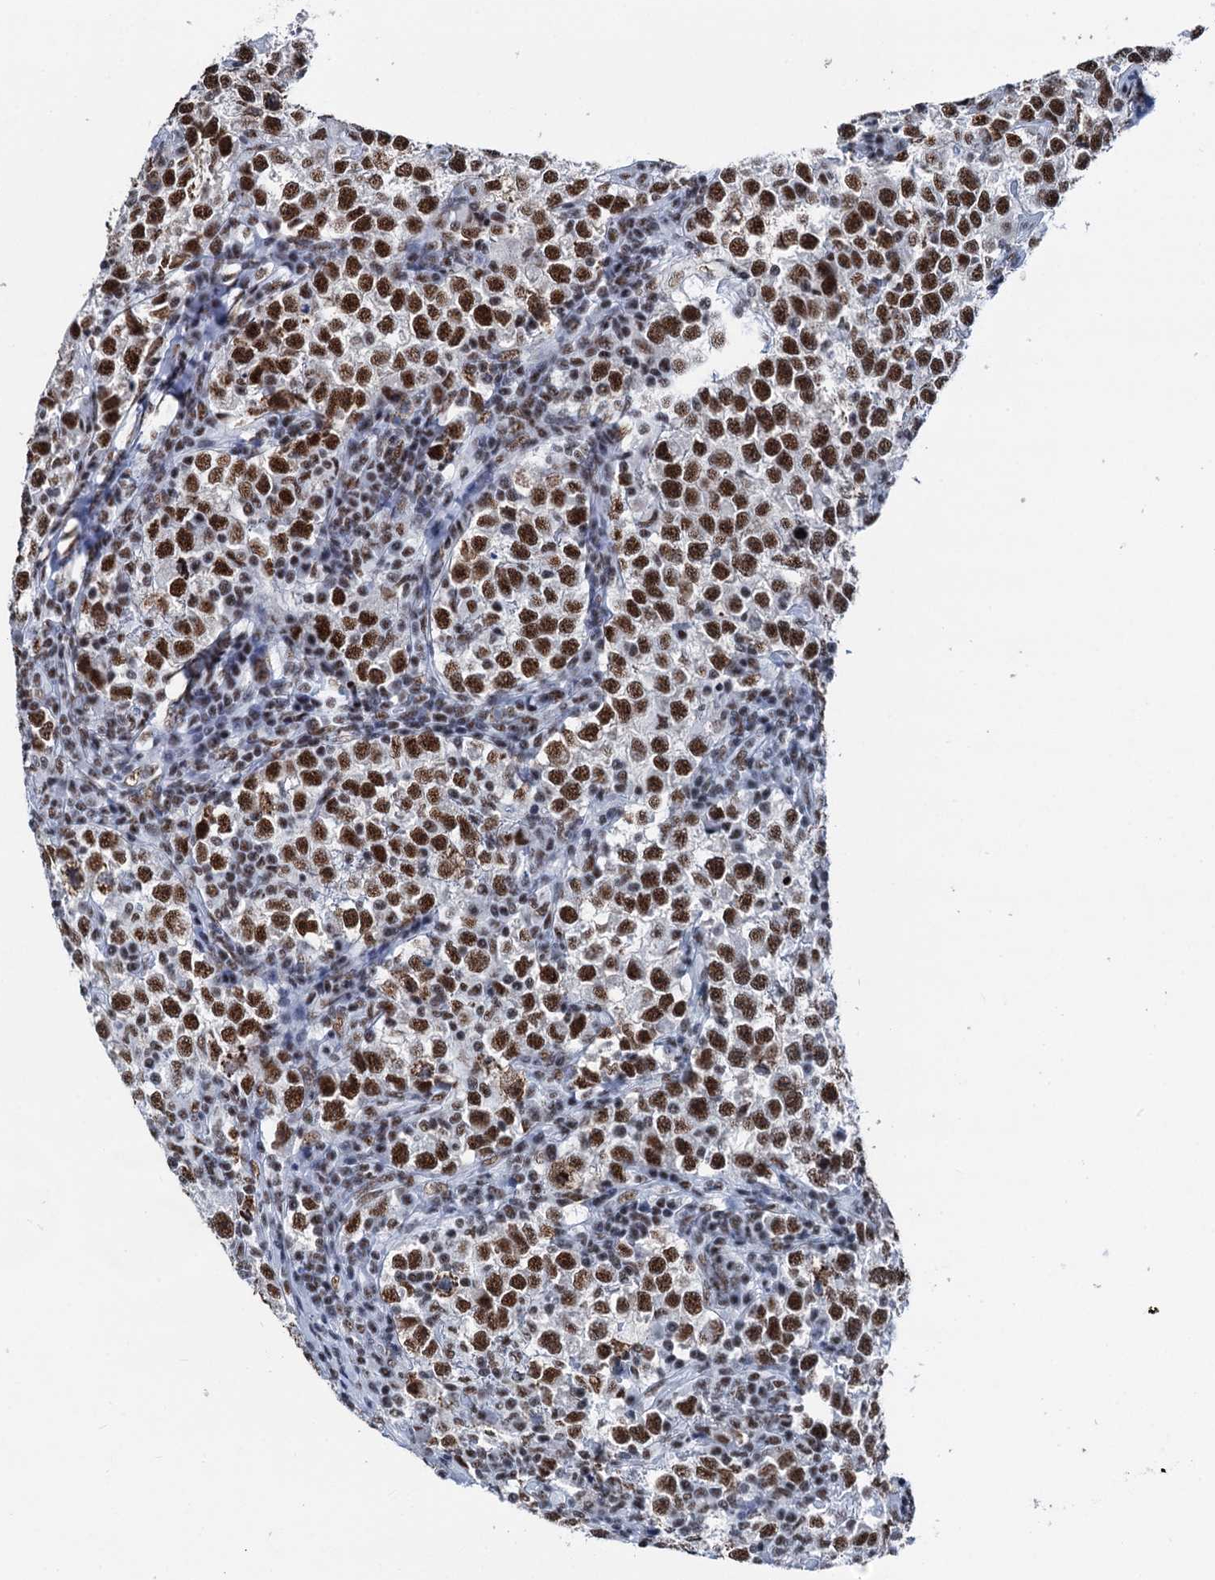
{"staining": {"intensity": "strong", "quantity": ">75%", "location": "nuclear"}, "tissue": "testis cancer", "cell_type": "Tumor cells", "image_type": "cancer", "snomed": [{"axis": "morphology", "description": "Normal tissue, NOS"}, {"axis": "morphology", "description": "Seminoma, NOS"}, {"axis": "topography", "description": "Testis"}], "caption": "Protein staining demonstrates strong nuclear staining in approximately >75% of tumor cells in seminoma (testis).", "gene": "DDX23", "patient": {"sex": "male", "age": 43}}